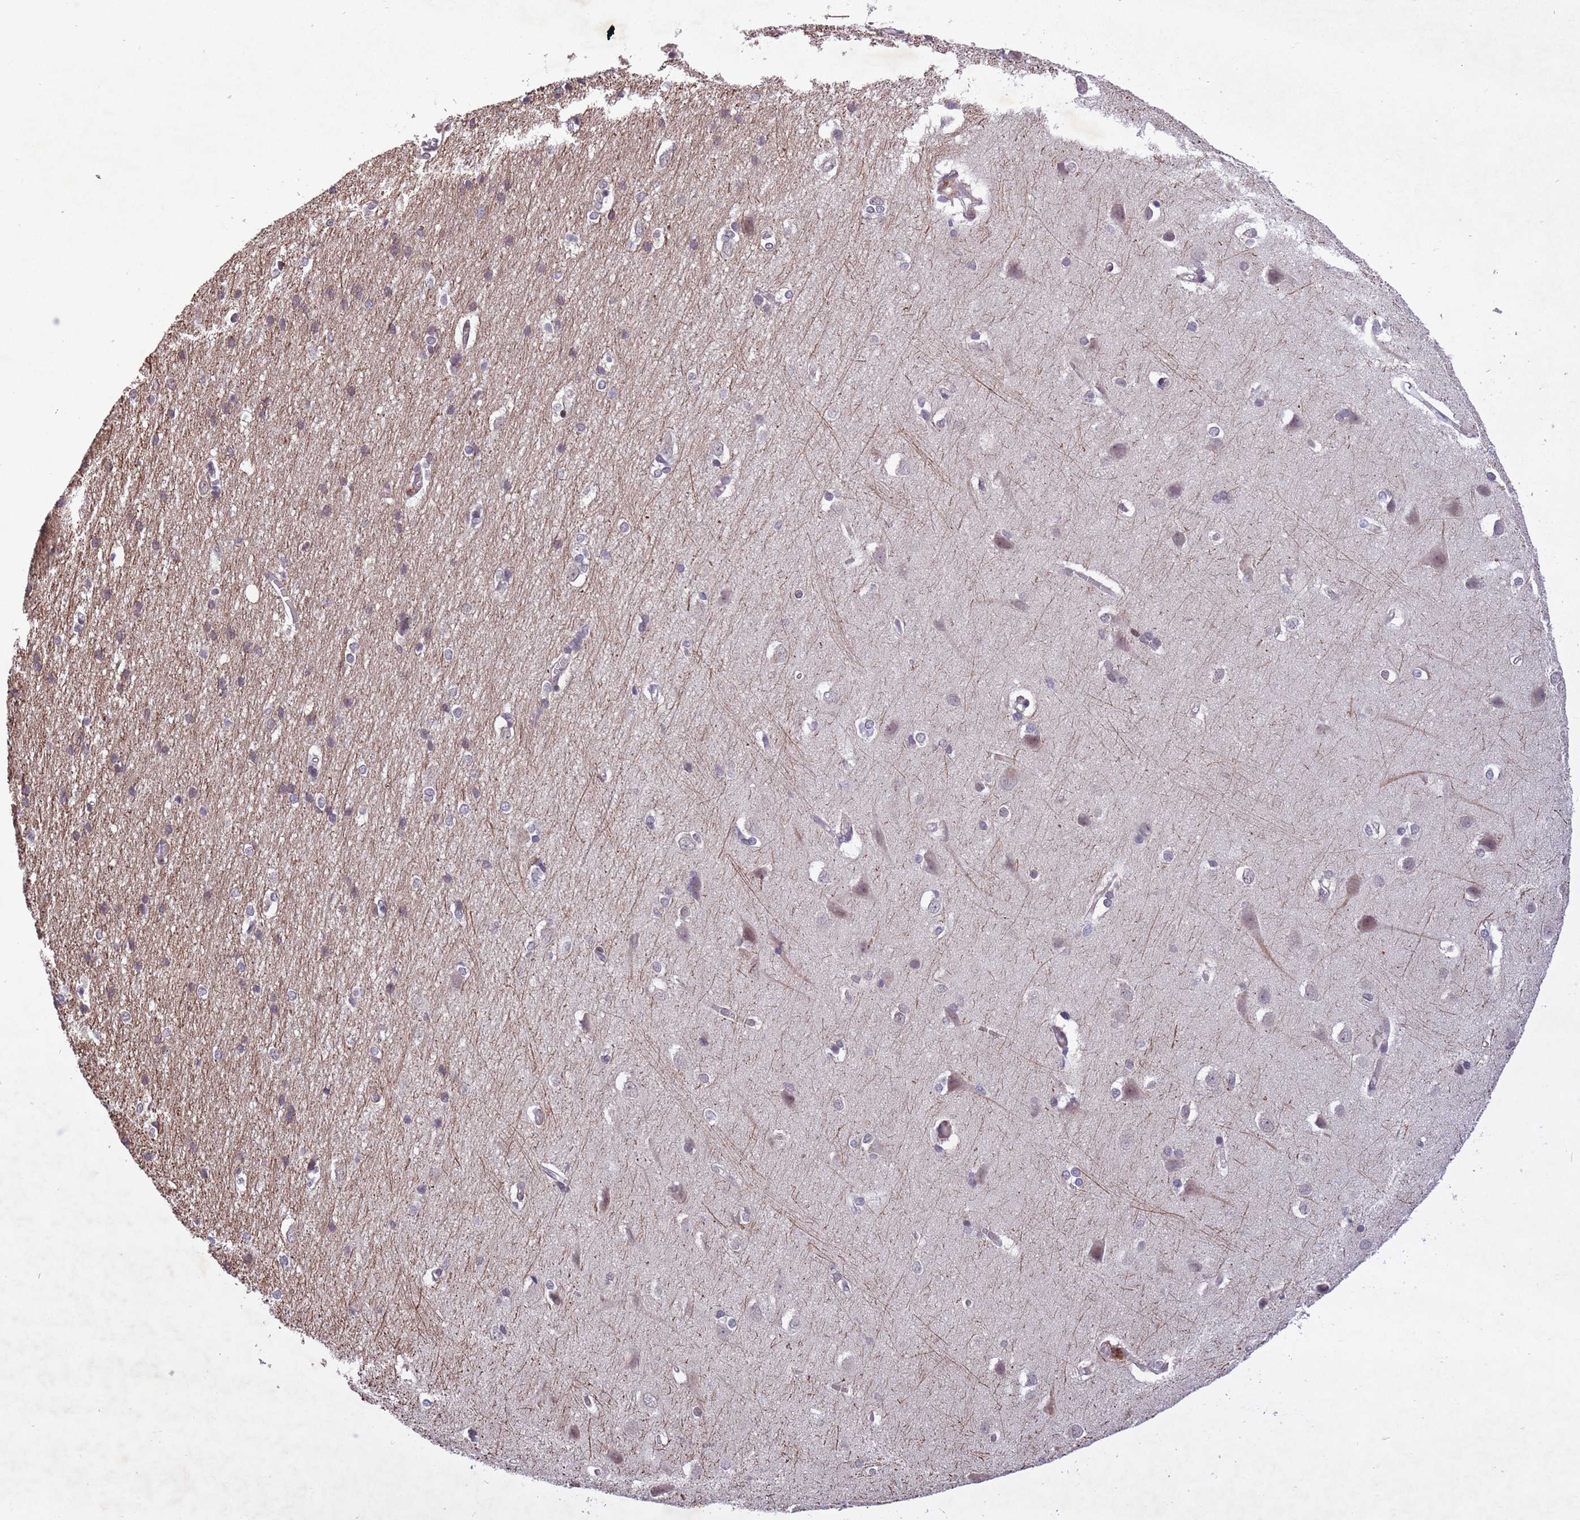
{"staining": {"intensity": "weak", "quantity": "25%-75%", "location": "cytoplasmic/membranous"}, "tissue": "cerebral cortex", "cell_type": "Endothelial cells", "image_type": "normal", "snomed": [{"axis": "morphology", "description": "Normal tissue, NOS"}, {"axis": "topography", "description": "Cerebral cortex"}], "caption": "Brown immunohistochemical staining in normal cerebral cortex demonstrates weak cytoplasmic/membranous expression in approximately 25%-75% of endothelial cells. Ihc stains the protein in brown and the nuclei are stained blue.", "gene": "CBX6", "patient": {"sex": "male", "age": 37}}